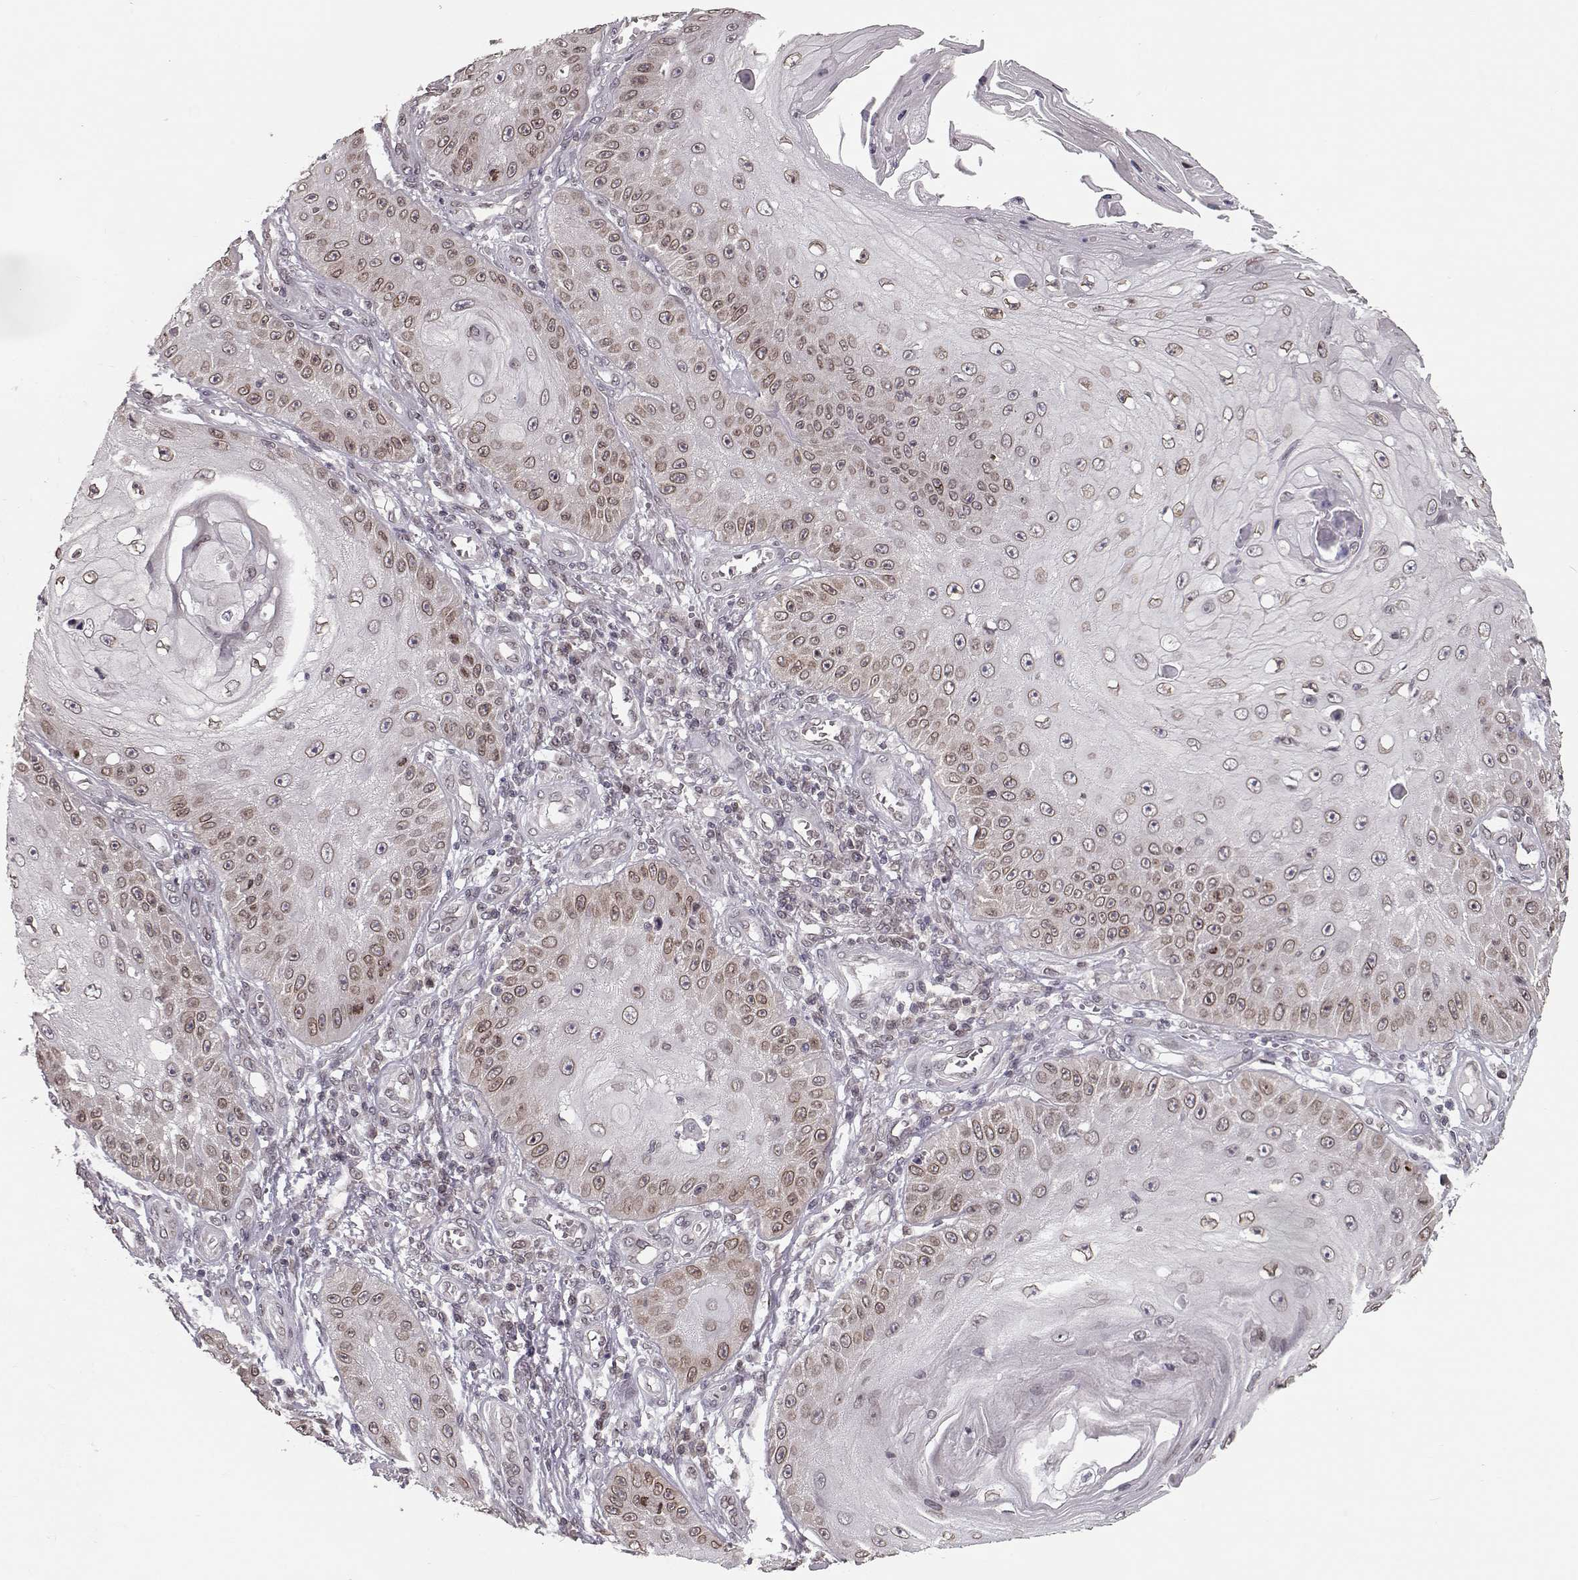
{"staining": {"intensity": "negative", "quantity": "none", "location": "none"}, "tissue": "skin cancer", "cell_type": "Tumor cells", "image_type": "cancer", "snomed": [{"axis": "morphology", "description": "Squamous cell carcinoma, NOS"}, {"axis": "topography", "description": "Skin"}], "caption": "Immunohistochemical staining of skin cancer (squamous cell carcinoma) reveals no significant positivity in tumor cells.", "gene": "NUP37", "patient": {"sex": "male", "age": 70}}